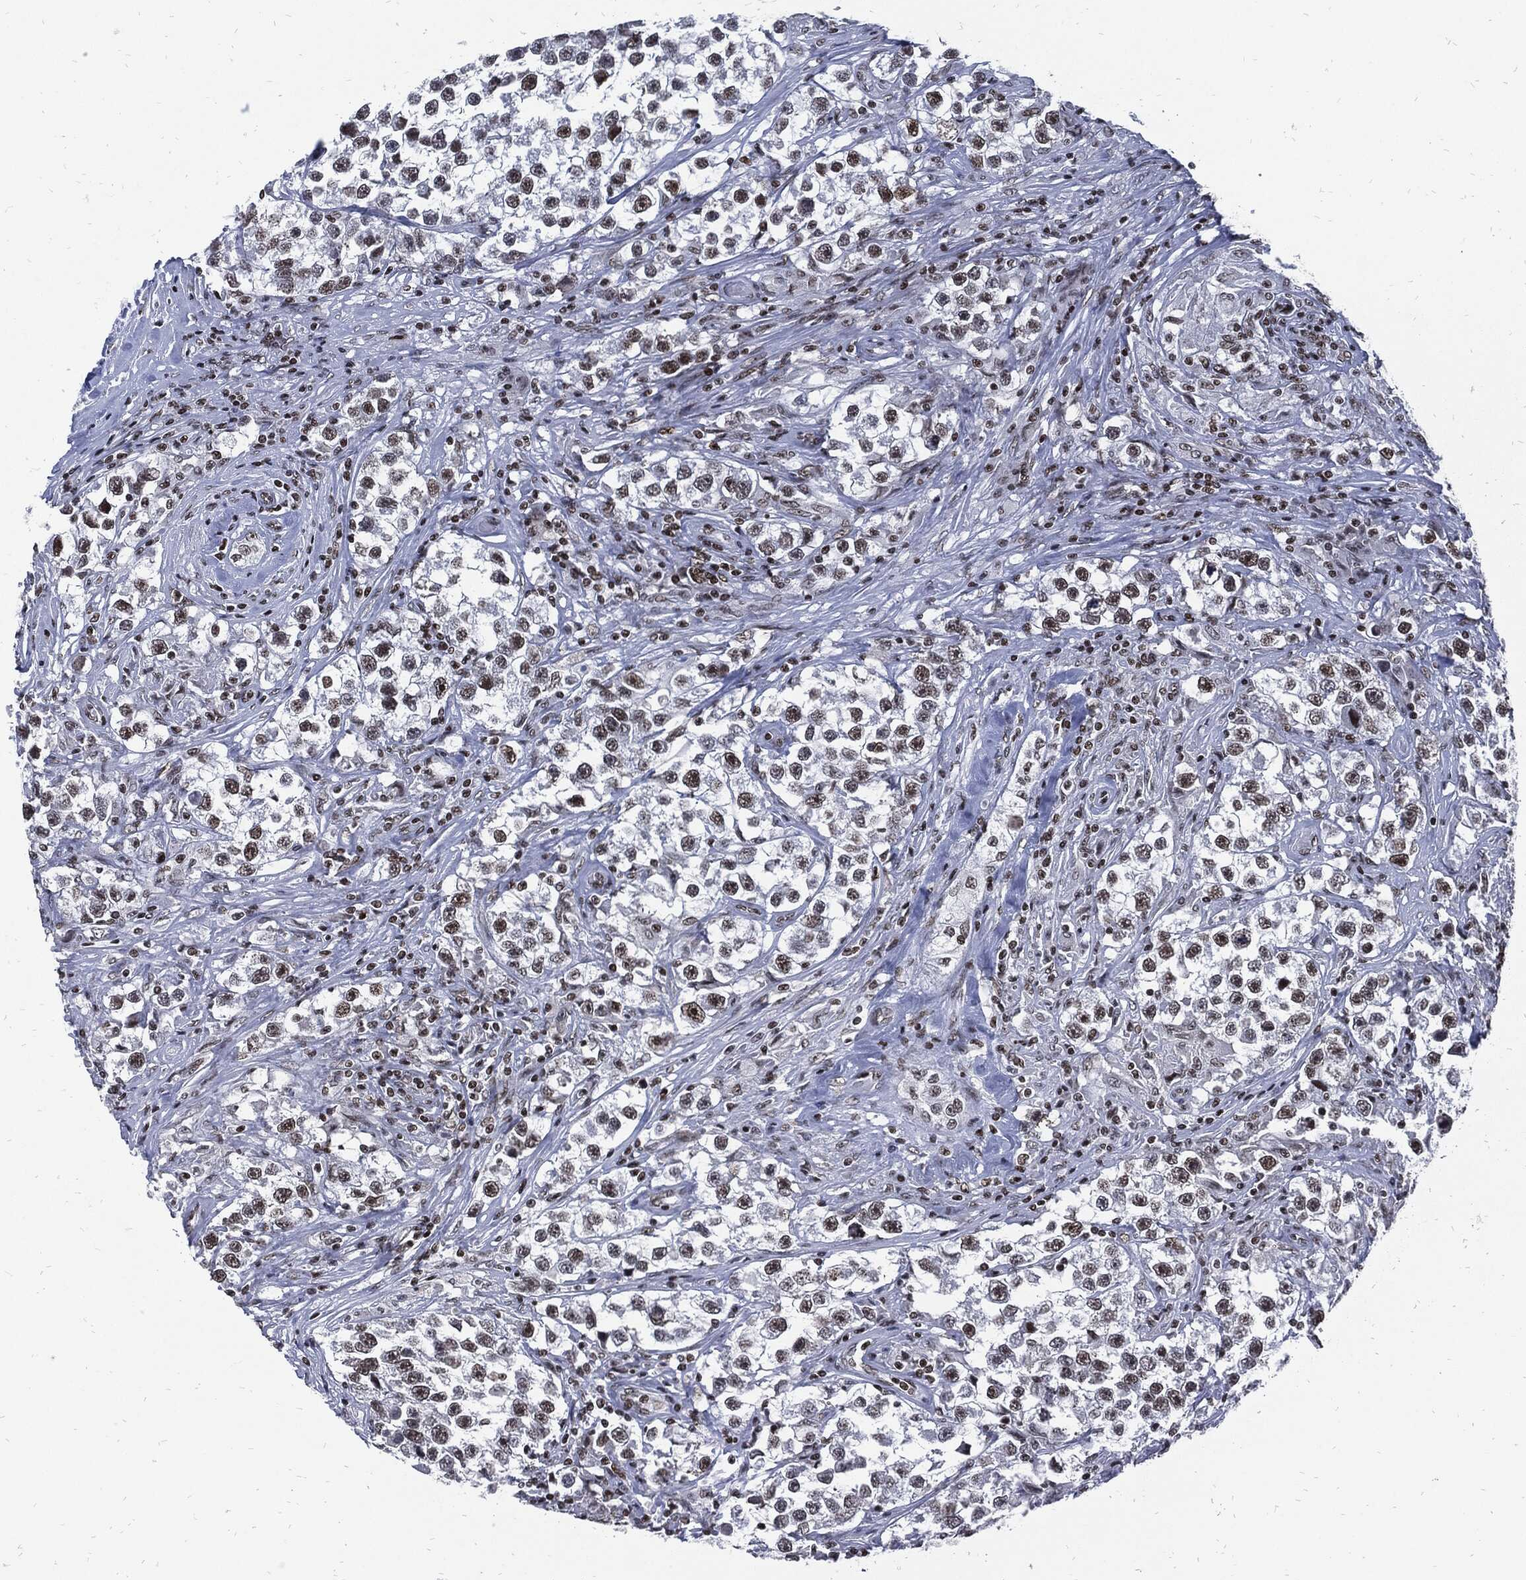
{"staining": {"intensity": "strong", "quantity": "25%-75%", "location": "nuclear"}, "tissue": "testis cancer", "cell_type": "Tumor cells", "image_type": "cancer", "snomed": [{"axis": "morphology", "description": "Seminoma, NOS"}, {"axis": "topography", "description": "Testis"}], "caption": "IHC image of human seminoma (testis) stained for a protein (brown), which shows high levels of strong nuclear staining in approximately 25%-75% of tumor cells.", "gene": "TERF2", "patient": {"sex": "male", "age": 46}}